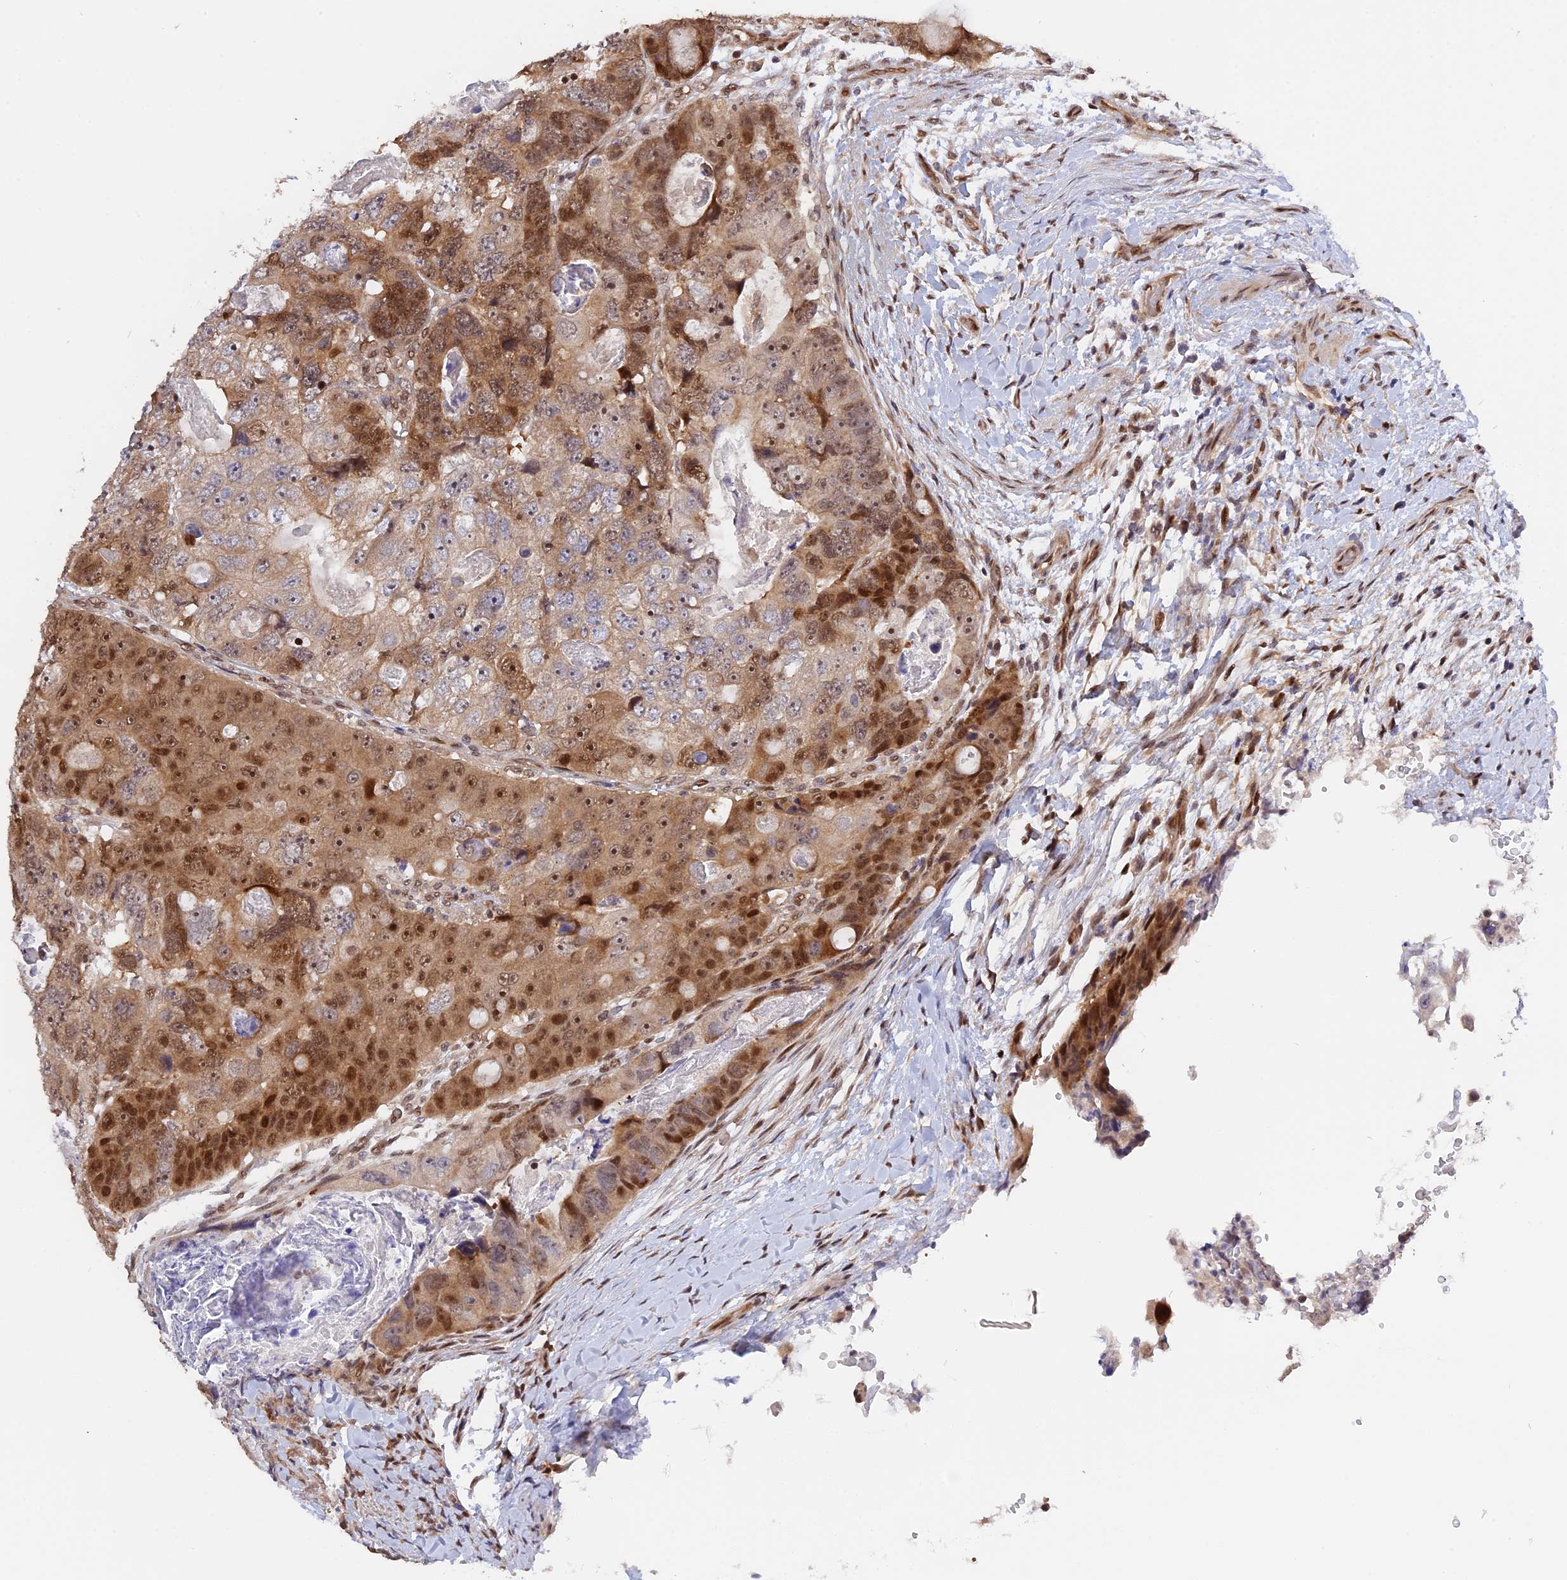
{"staining": {"intensity": "moderate", "quantity": "25%-75%", "location": "cytoplasmic/membranous,nuclear"}, "tissue": "colorectal cancer", "cell_type": "Tumor cells", "image_type": "cancer", "snomed": [{"axis": "morphology", "description": "Adenocarcinoma, NOS"}, {"axis": "topography", "description": "Rectum"}], "caption": "Adenocarcinoma (colorectal) was stained to show a protein in brown. There is medium levels of moderate cytoplasmic/membranous and nuclear staining in approximately 25%-75% of tumor cells. (DAB (3,3'-diaminobenzidine) IHC, brown staining for protein, blue staining for nuclei).", "gene": "ZNF428", "patient": {"sex": "male", "age": 59}}